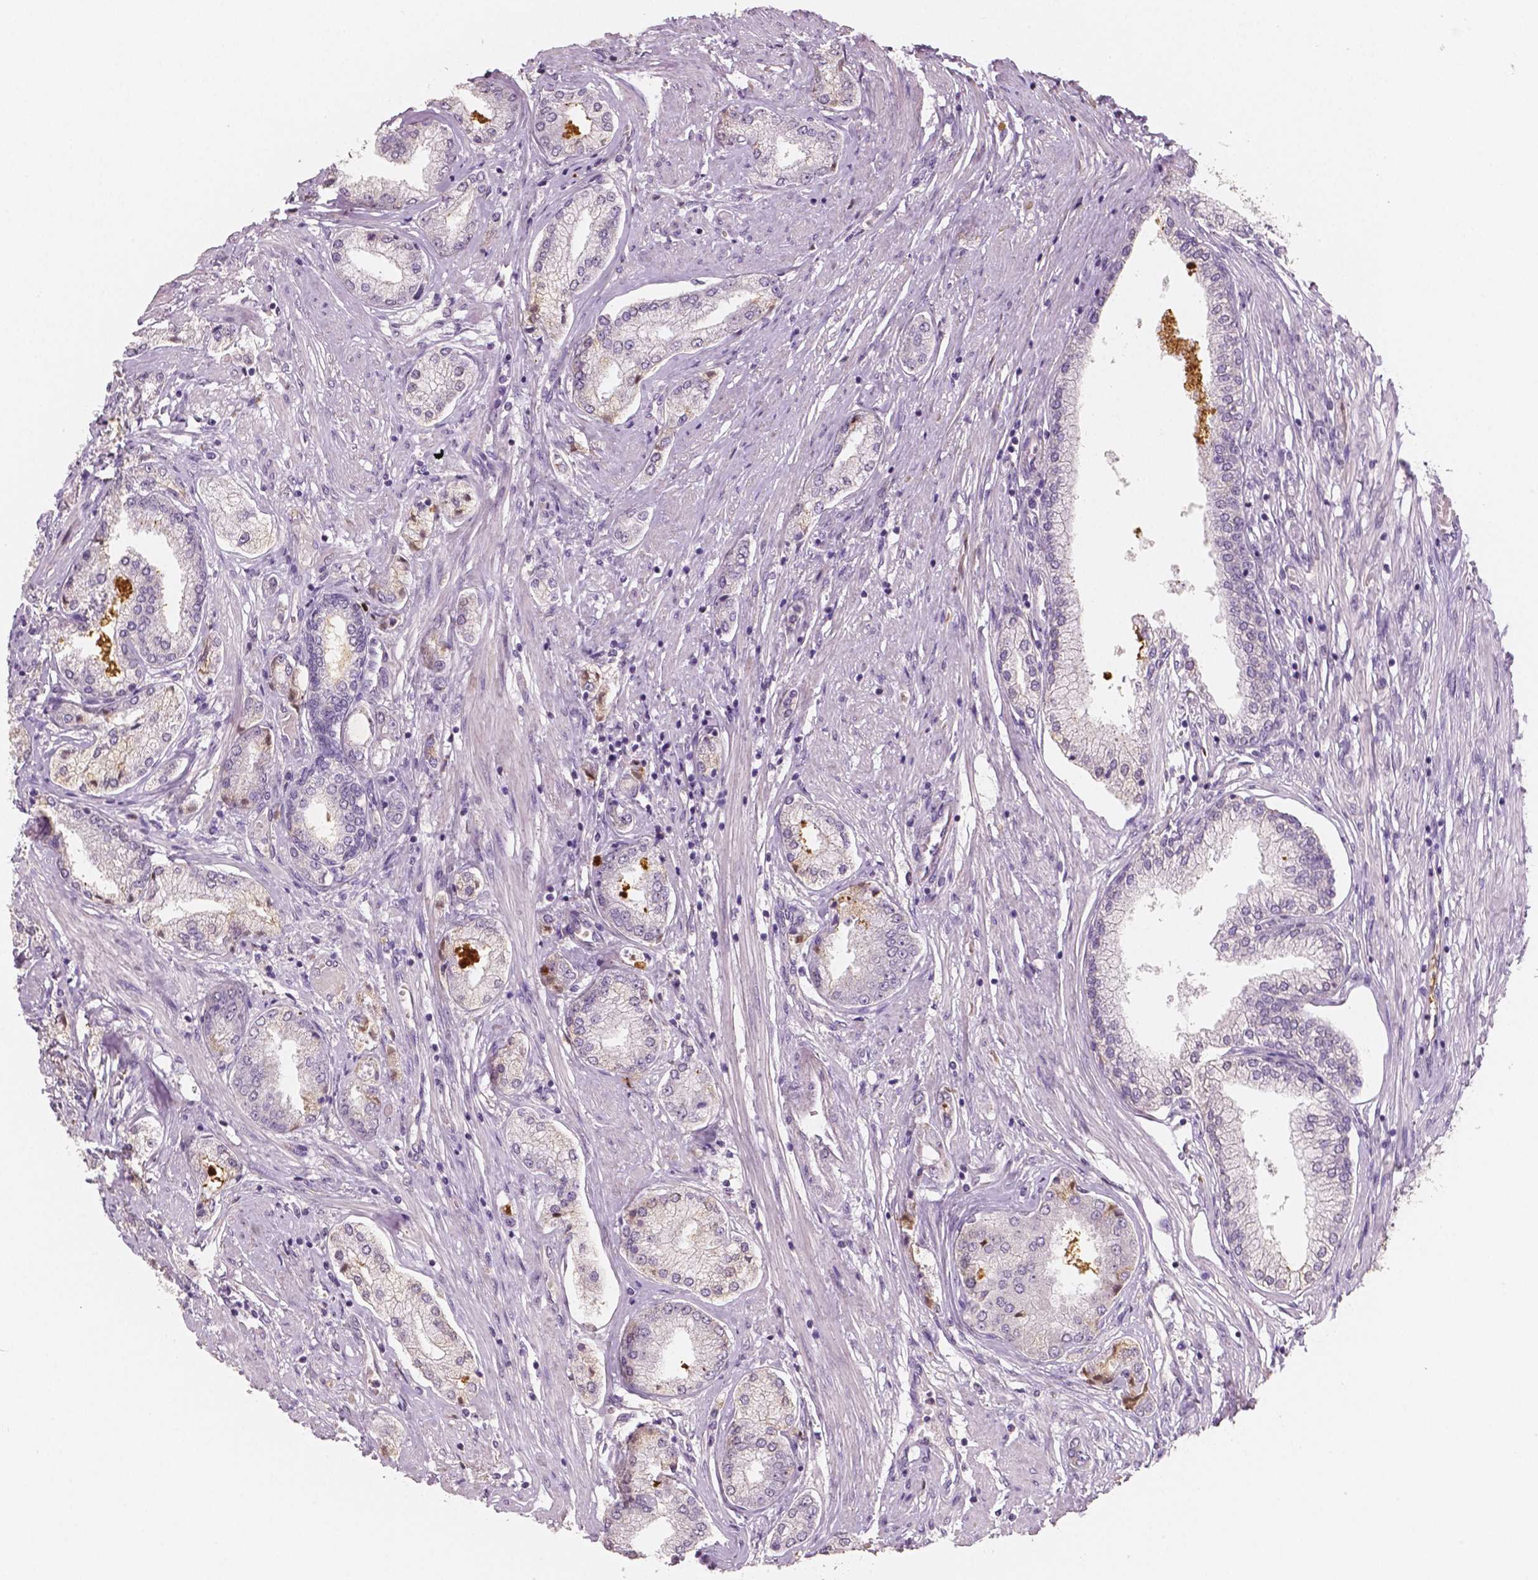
{"staining": {"intensity": "negative", "quantity": "none", "location": "none"}, "tissue": "prostate cancer", "cell_type": "Tumor cells", "image_type": "cancer", "snomed": [{"axis": "morphology", "description": "Adenocarcinoma, NOS"}, {"axis": "topography", "description": "Prostate"}], "caption": "Immunohistochemistry micrograph of neoplastic tissue: adenocarcinoma (prostate) stained with DAB (3,3'-diaminobenzidine) exhibits no significant protein expression in tumor cells. (DAB IHC with hematoxylin counter stain).", "gene": "APOA4", "patient": {"sex": "male", "age": 63}}